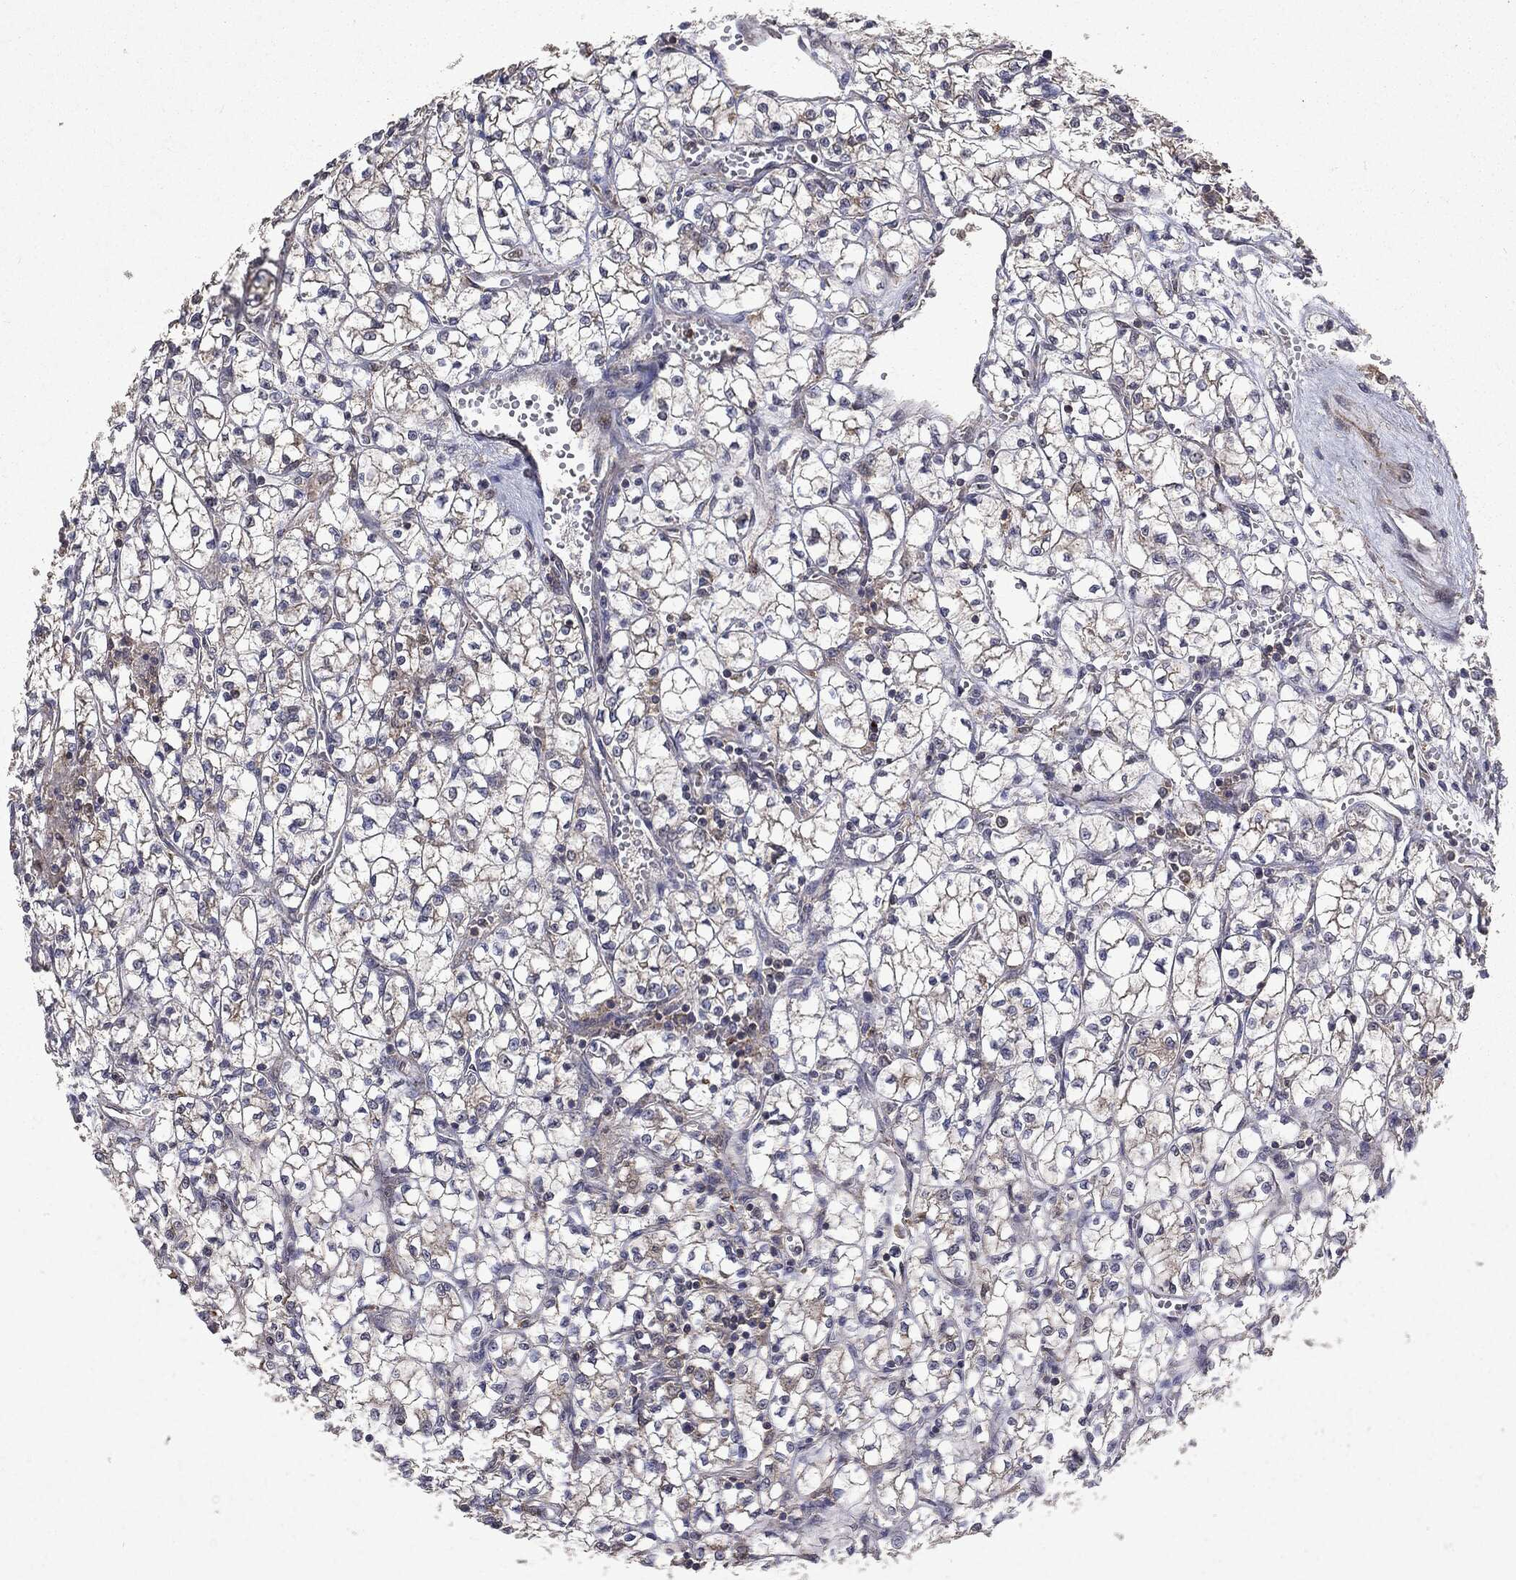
{"staining": {"intensity": "negative", "quantity": "none", "location": "none"}, "tissue": "renal cancer", "cell_type": "Tumor cells", "image_type": "cancer", "snomed": [{"axis": "morphology", "description": "Adenocarcinoma, NOS"}, {"axis": "topography", "description": "Kidney"}], "caption": "The micrograph reveals no staining of tumor cells in renal cancer.", "gene": "PTEN", "patient": {"sex": "female", "age": 64}}